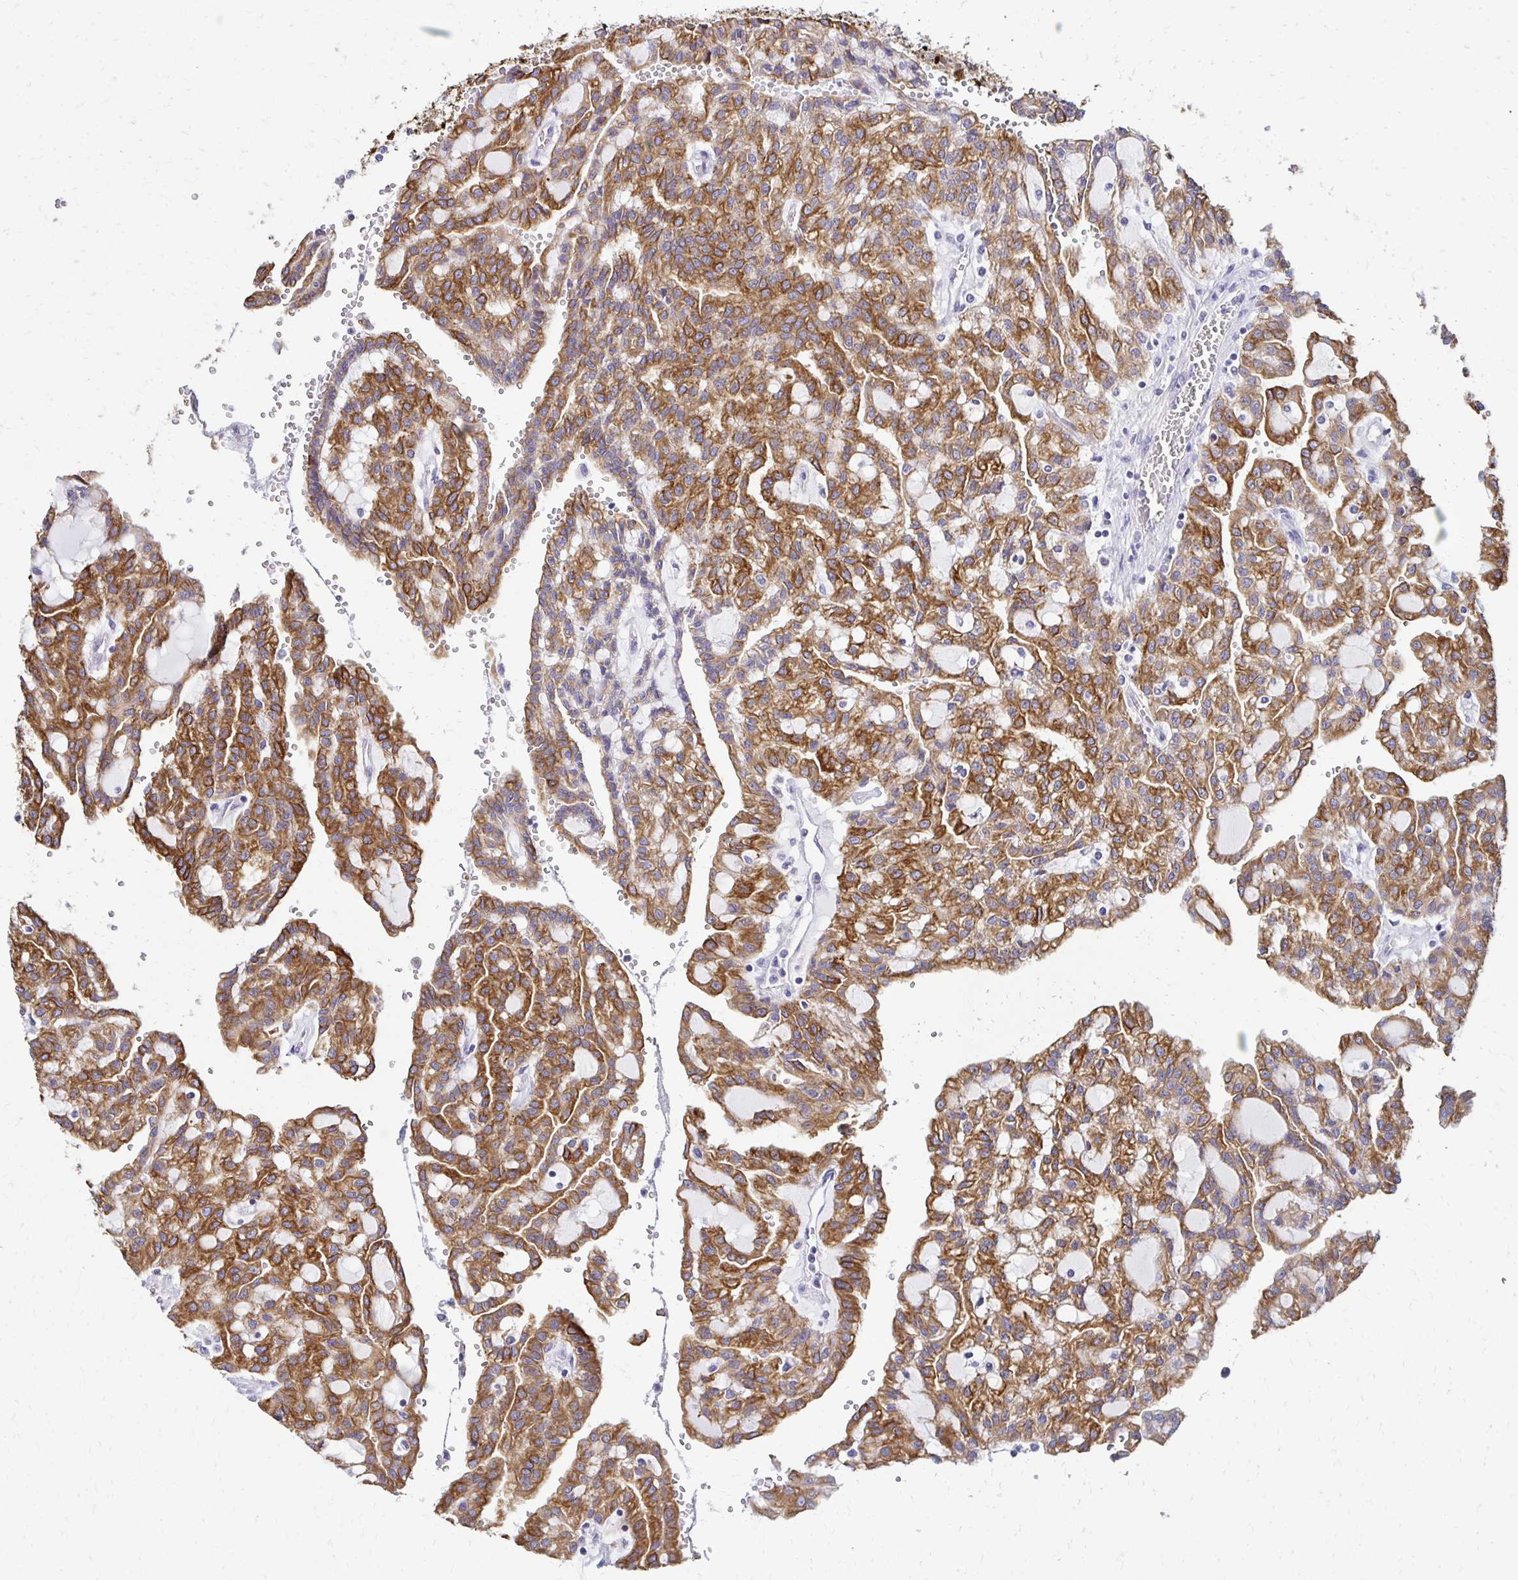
{"staining": {"intensity": "strong", "quantity": ">75%", "location": "cytoplasmic/membranous"}, "tissue": "renal cancer", "cell_type": "Tumor cells", "image_type": "cancer", "snomed": [{"axis": "morphology", "description": "Adenocarcinoma, NOS"}, {"axis": "topography", "description": "Kidney"}], "caption": "Renal cancer stained with a brown dye exhibits strong cytoplasmic/membranous positive staining in about >75% of tumor cells.", "gene": "C1QTNF2", "patient": {"sex": "male", "age": 63}}